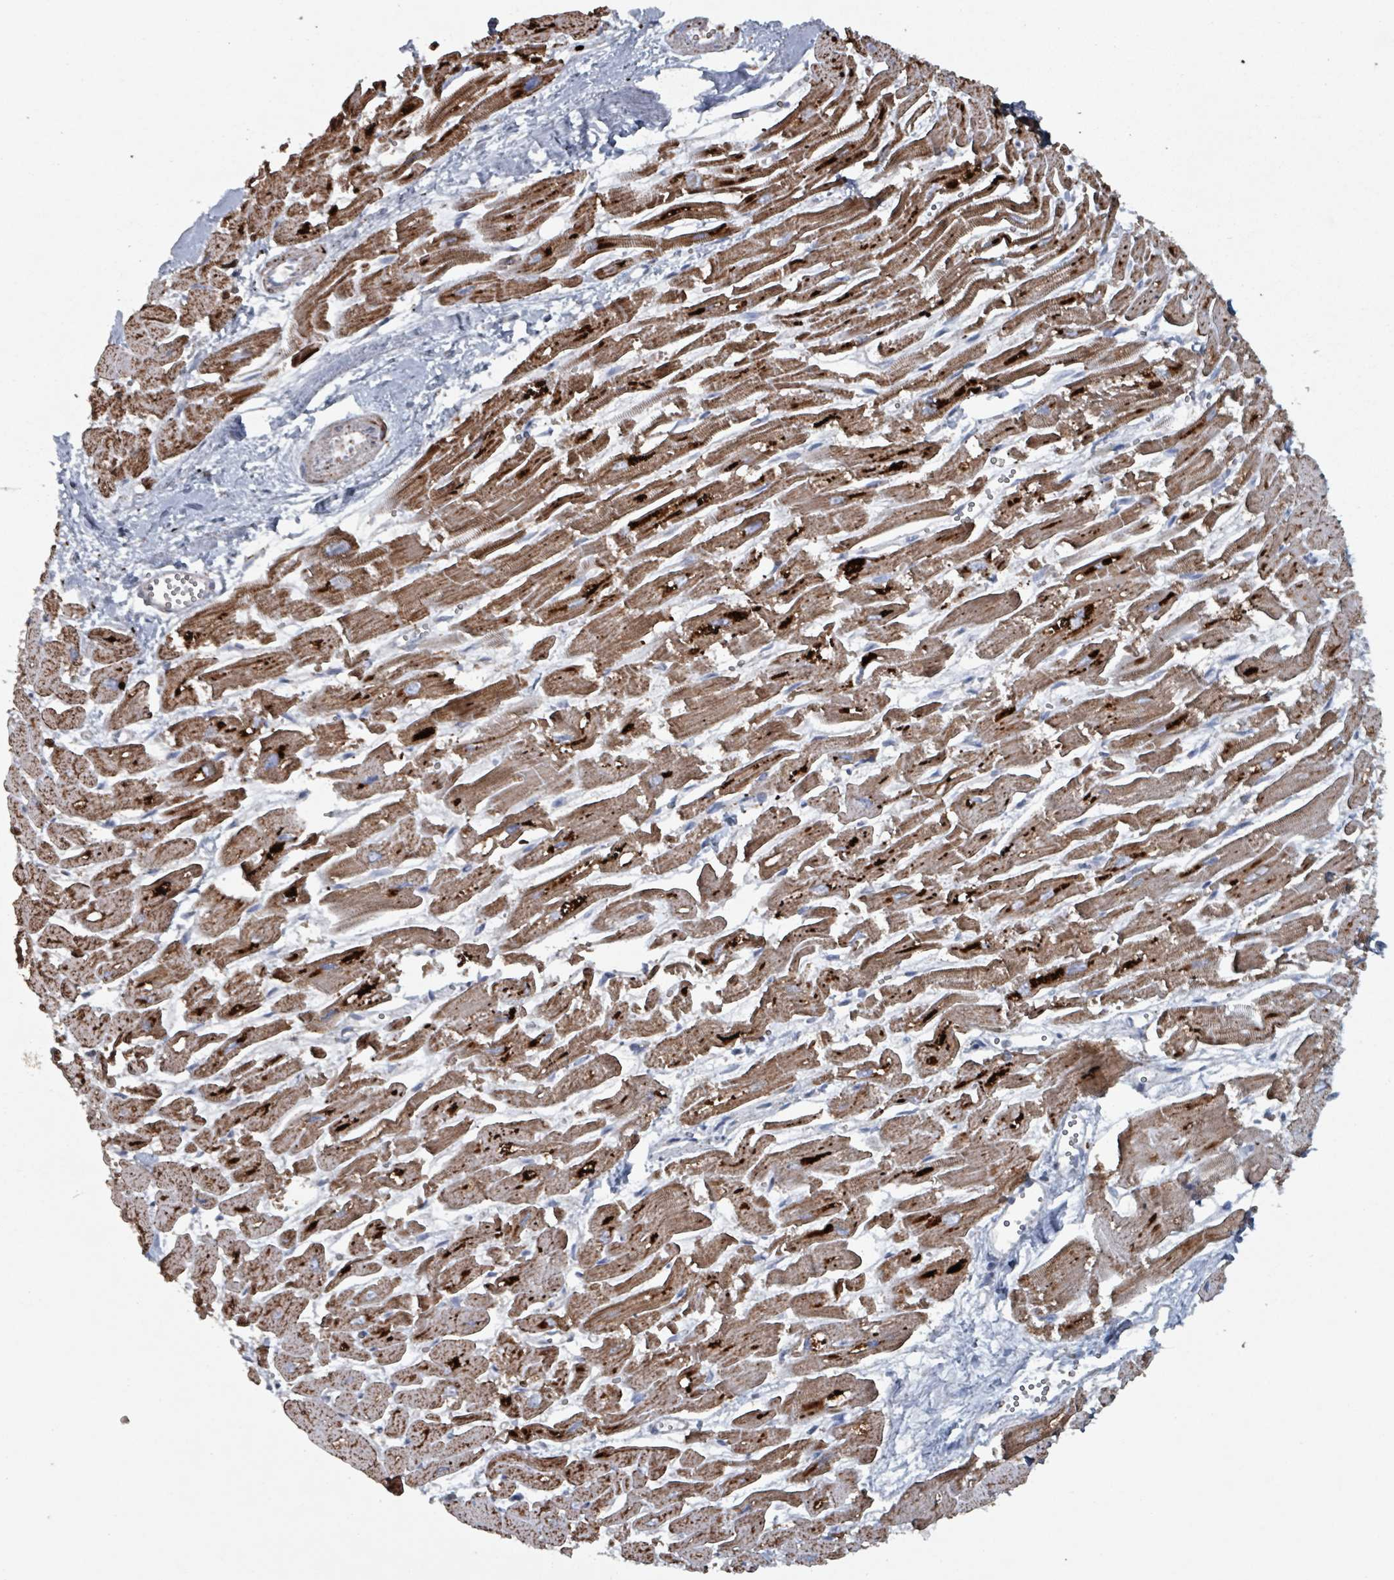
{"staining": {"intensity": "strong", "quantity": ">75%", "location": "cytoplasmic/membranous"}, "tissue": "heart muscle", "cell_type": "Cardiomyocytes", "image_type": "normal", "snomed": [{"axis": "morphology", "description": "Normal tissue, NOS"}, {"axis": "topography", "description": "Heart"}], "caption": "The micrograph displays staining of benign heart muscle, revealing strong cytoplasmic/membranous protein expression (brown color) within cardiomyocytes.", "gene": "ABHD18", "patient": {"sex": "male", "age": 54}}